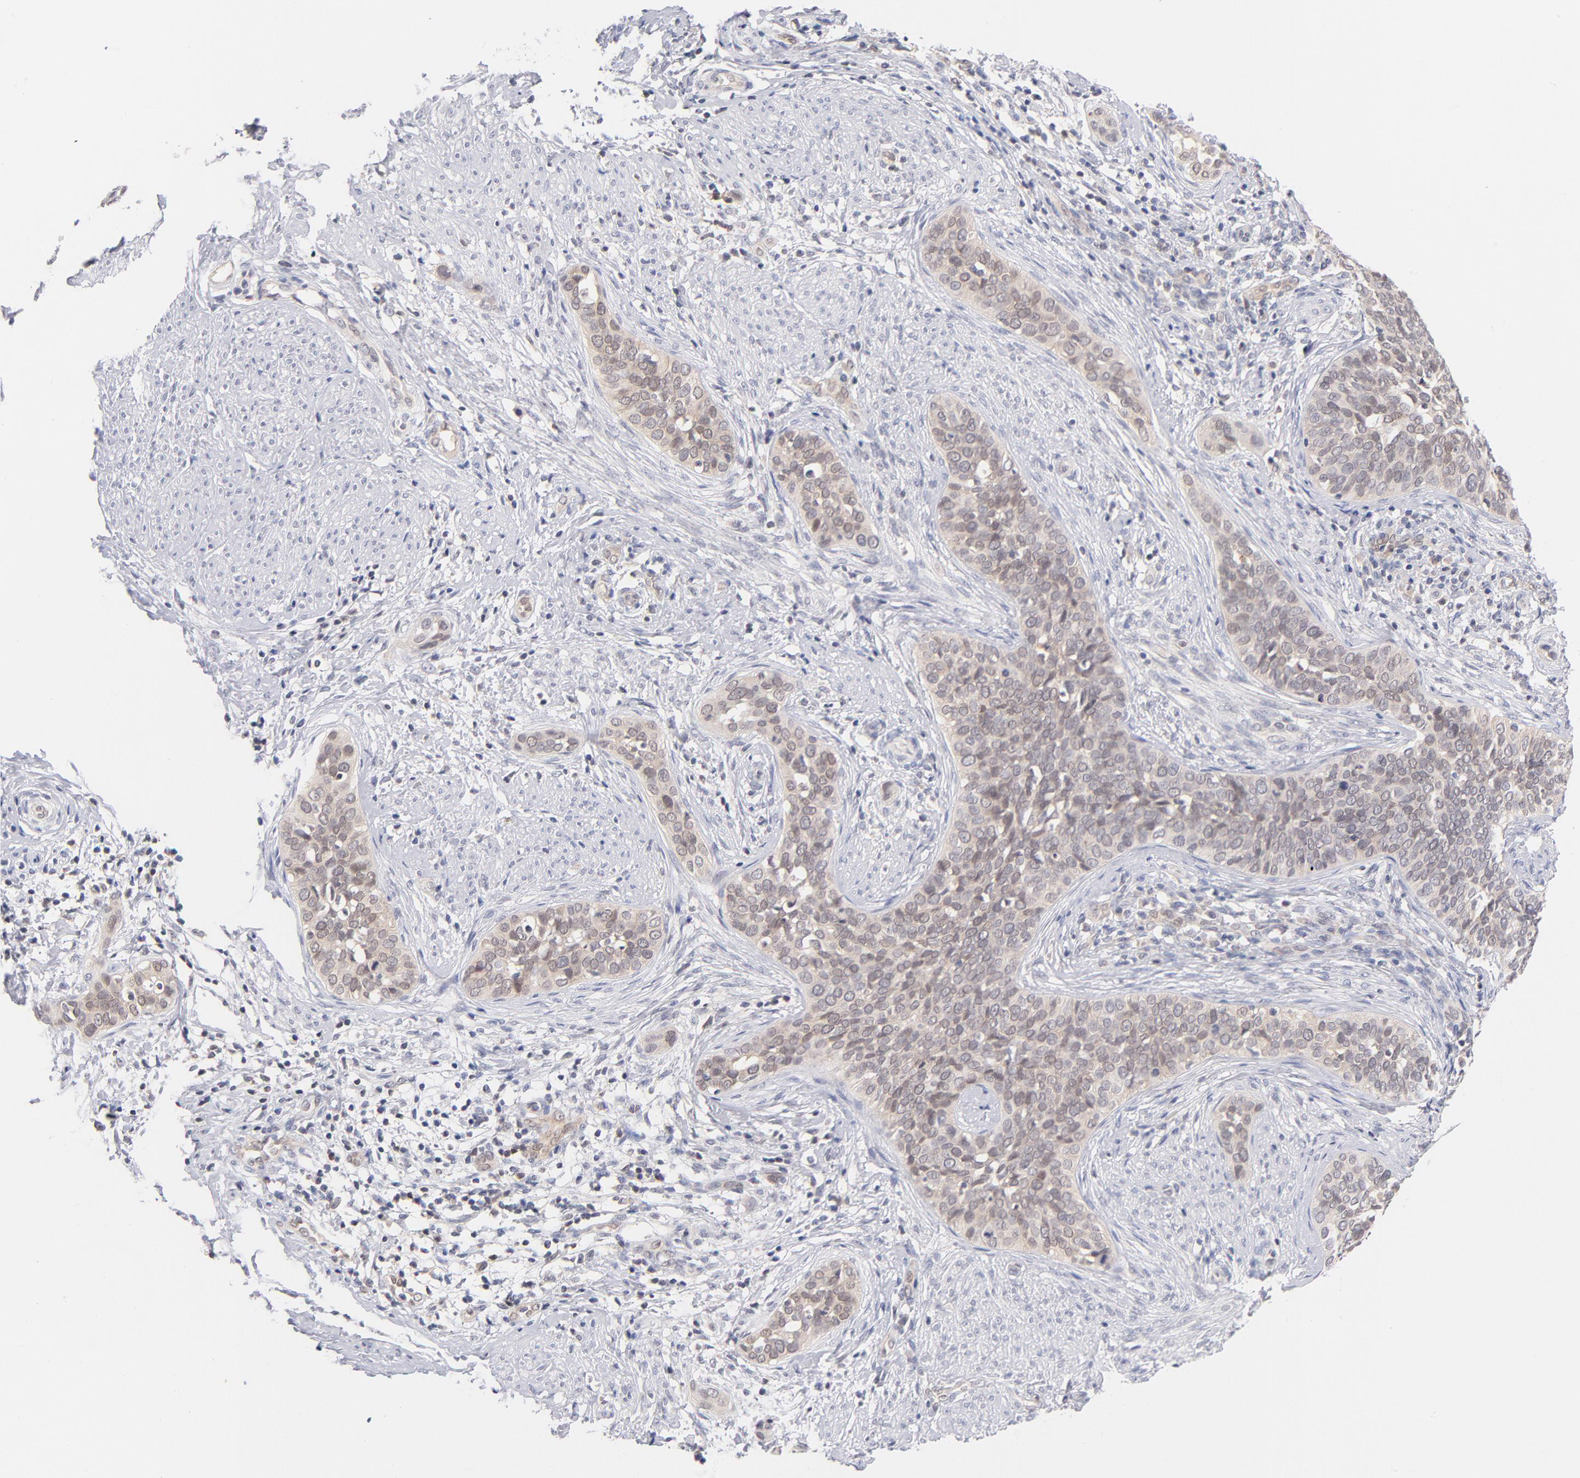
{"staining": {"intensity": "weak", "quantity": ">75%", "location": "cytoplasmic/membranous"}, "tissue": "cervical cancer", "cell_type": "Tumor cells", "image_type": "cancer", "snomed": [{"axis": "morphology", "description": "Squamous cell carcinoma, NOS"}, {"axis": "topography", "description": "Cervix"}], "caption": "Immunohistochemical staining of human squamous cell carcinoma (cervical) demonstrates low levels of weak cytoplasmic/membranous protein positivity in about >75% of tumor cells. Ihc stains the protein in brown and the nuclei are stained blue.", "gene": "CASP6", "patient": {"sex": "female", "age": 31}}